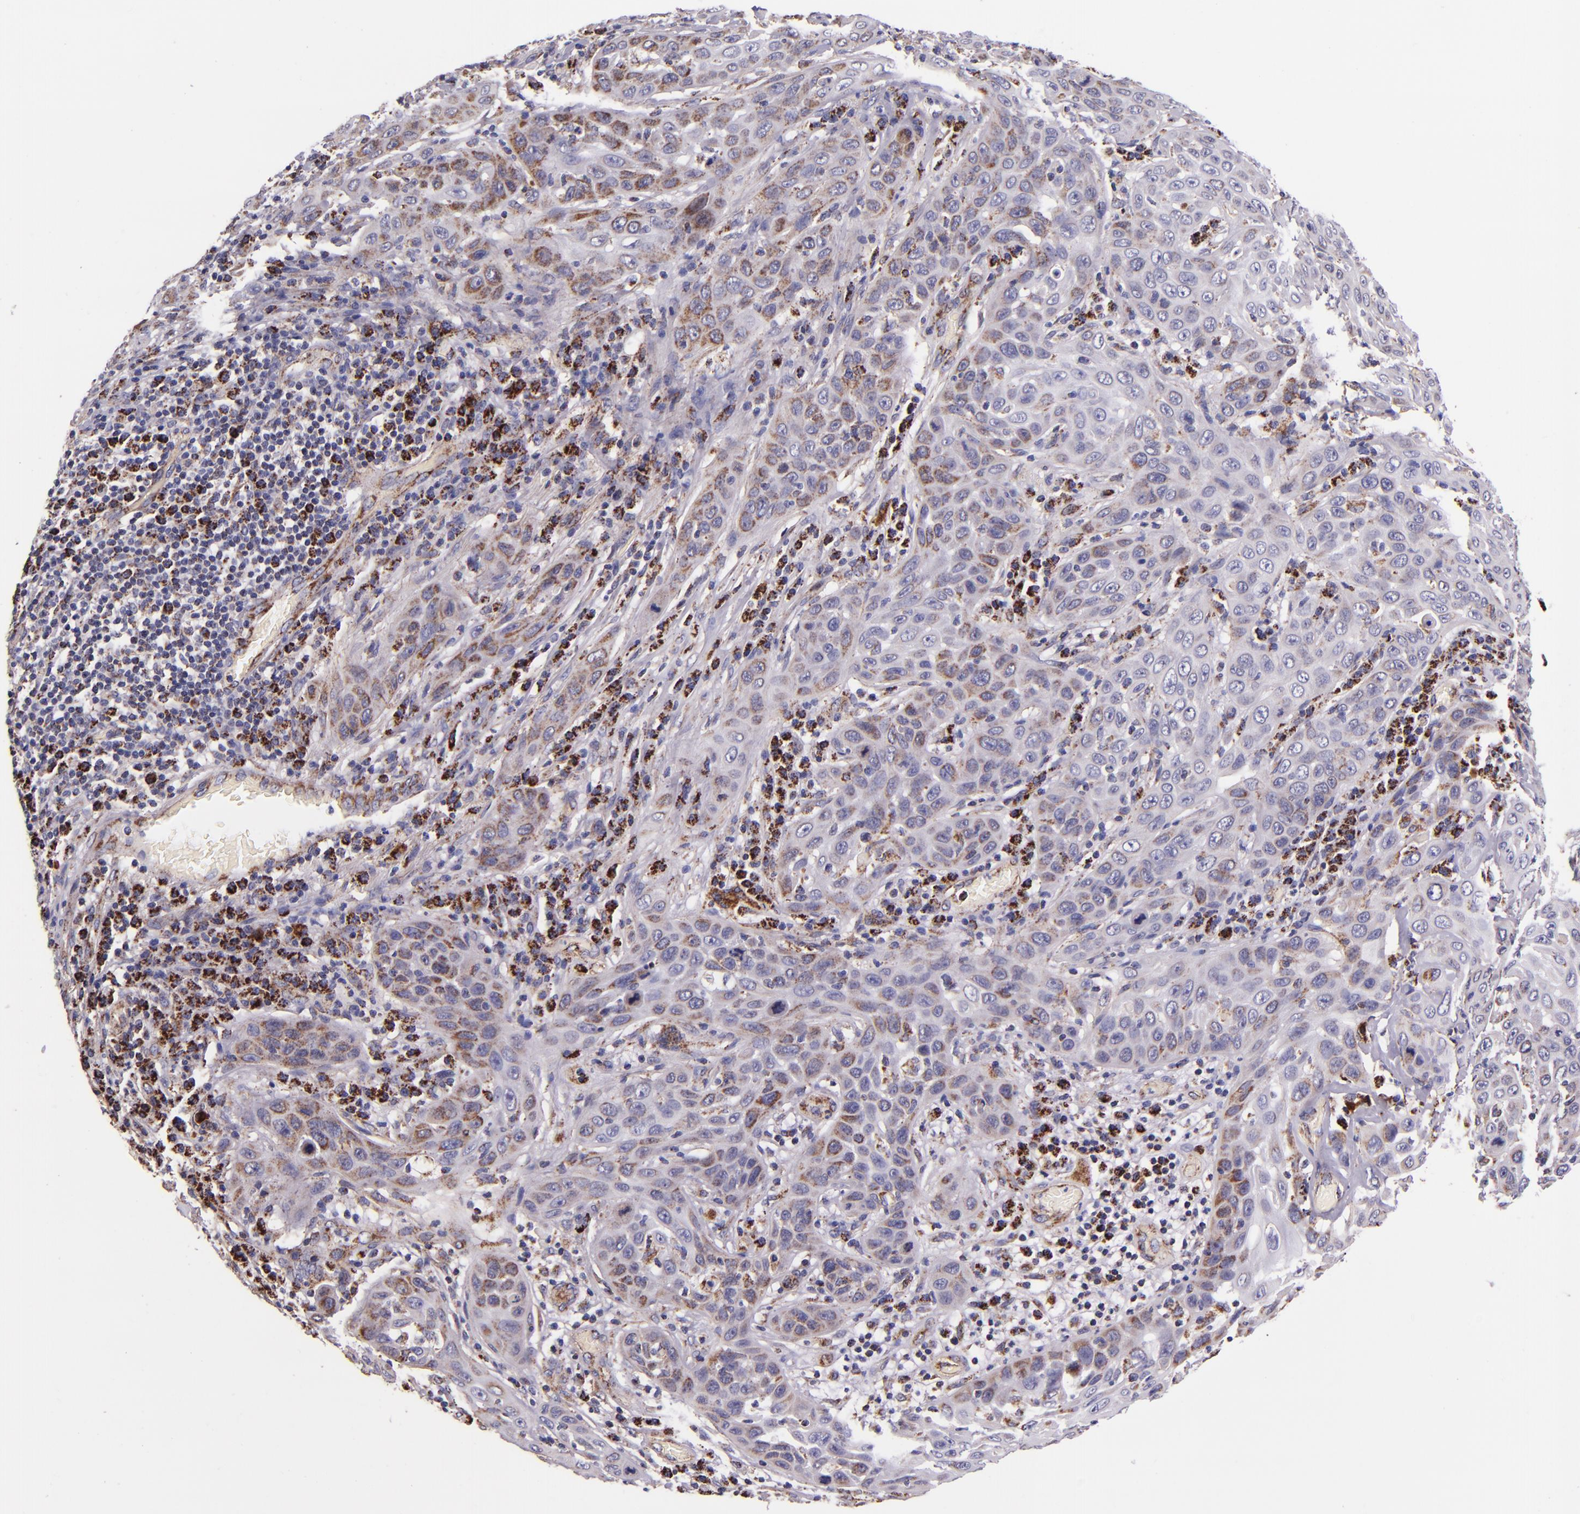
{"staining": {"intensity": "weak", "quantity": "25%-75%", "location": "cytoplasmic/membranous"}, "tissue": "skin cancer", "cell_type": "Tumor cells", "image_type": "cancer", "snomed": [{"axis": "morphology", "description": "Squamous cell carcinoma, NOS"}, {"axis": "topography", "description": "Skin"}], "caption": "This is an image of IHC staining of skin cancer, which shows weak staining in the cytoplasmic/membranous of tumor cells.", "gene": "IDH3G", "patient": {"sex": "male", "age": 84}}